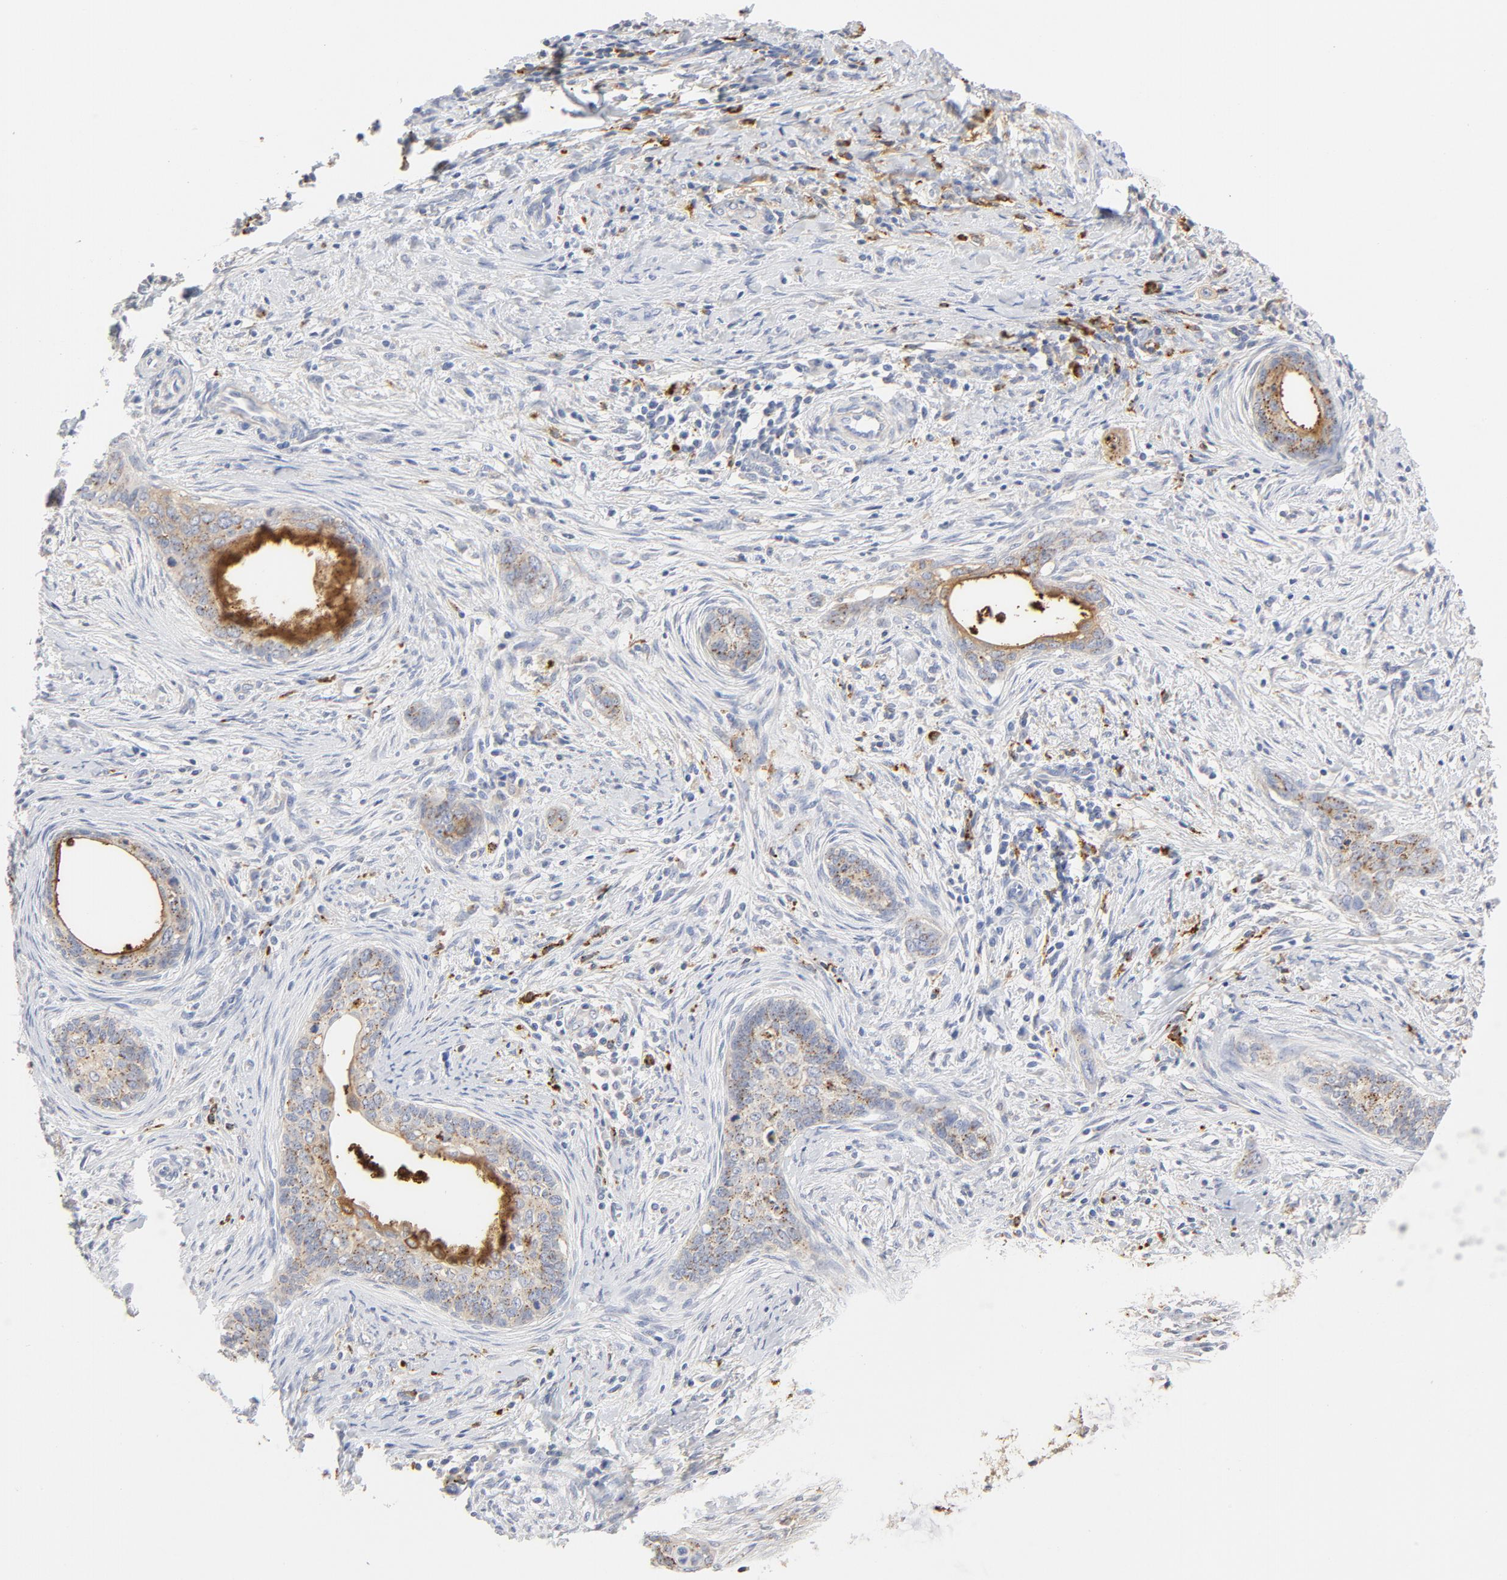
{"staining": {"intensity": "moderate", "quantity": "25%-75%", "location": "cytoplasmic/membranous"}, "tissue": "cervical cancer", "cell_type": "Tumor cells", "image_type": "cancer", "snomed": [{"axis": "morphology", "description": "Squamous cell carcinoma, NOS"}, {"axis": "topography", "description": "Cervix"}], "caption": "Cervical cancer tissue shows moderate cytoplasmic/membranous staining in approximately 25%-75% of tumor cells", "gene": "MAGEB17", "patient": {"sex": "female", "age": 33}}